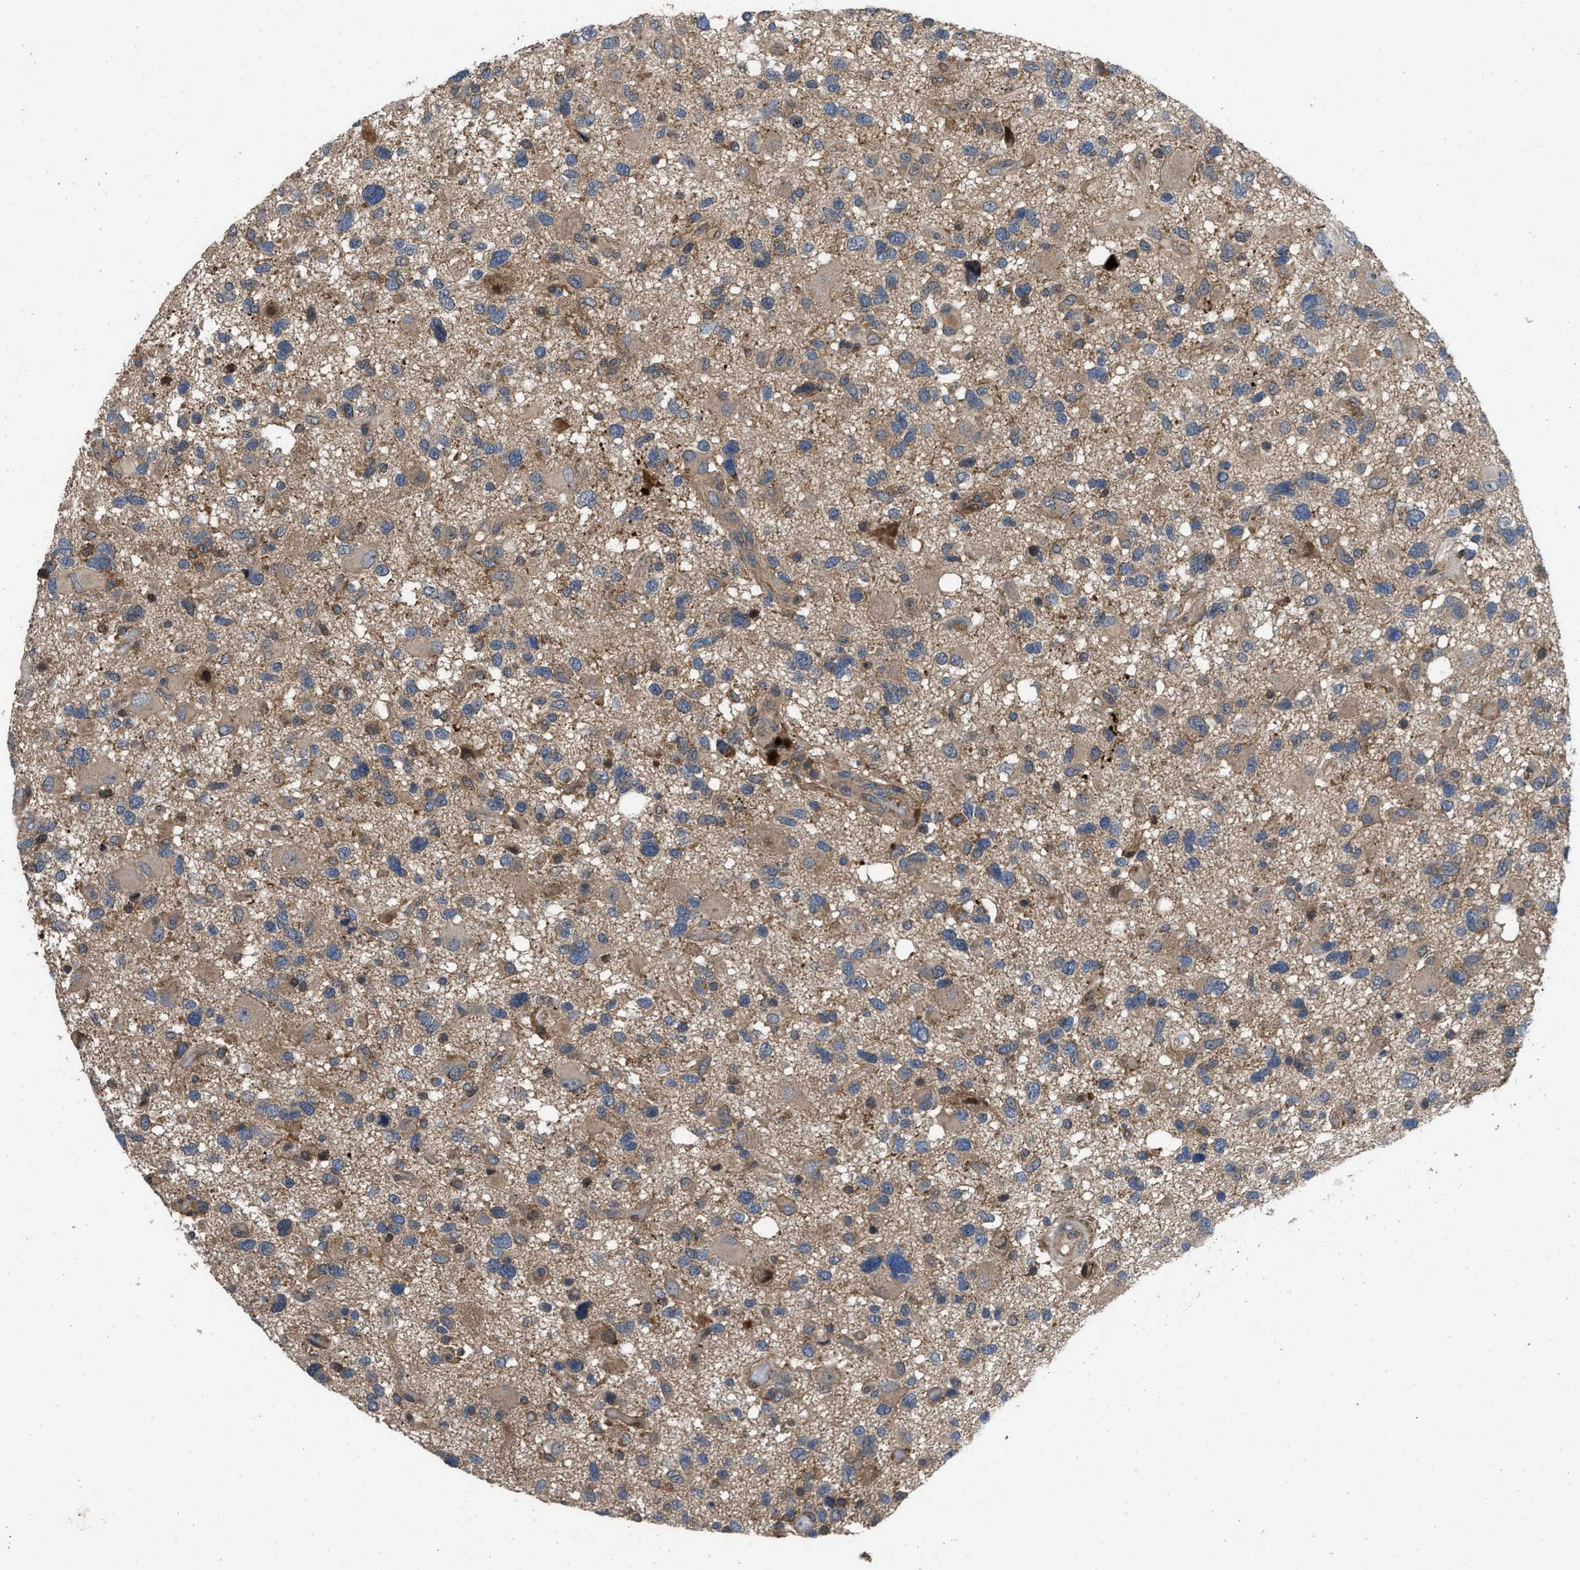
{"staining": {"intensity": "weak", "quantity": "25%-75%", "location": "cytoplasmic/membranous"}, "tissue": "glioma", "cell_type": "Tumor cells", "image_type": "cancer", "snomed": [{"axis": "morphology", "description": "Glioma, malignant, High grade"}, {"axis": "topography", "description": "Brain"}], "caption": "Protein staining of glioma tissue shows weak cytoplasmic/membranous expression in approximately 25%-75% of tumor cells. (DAB IHC with brightfield microscopy, high magnification).", "gene": "PRDM14", "patient": {"sex": "male", "age": 33}}